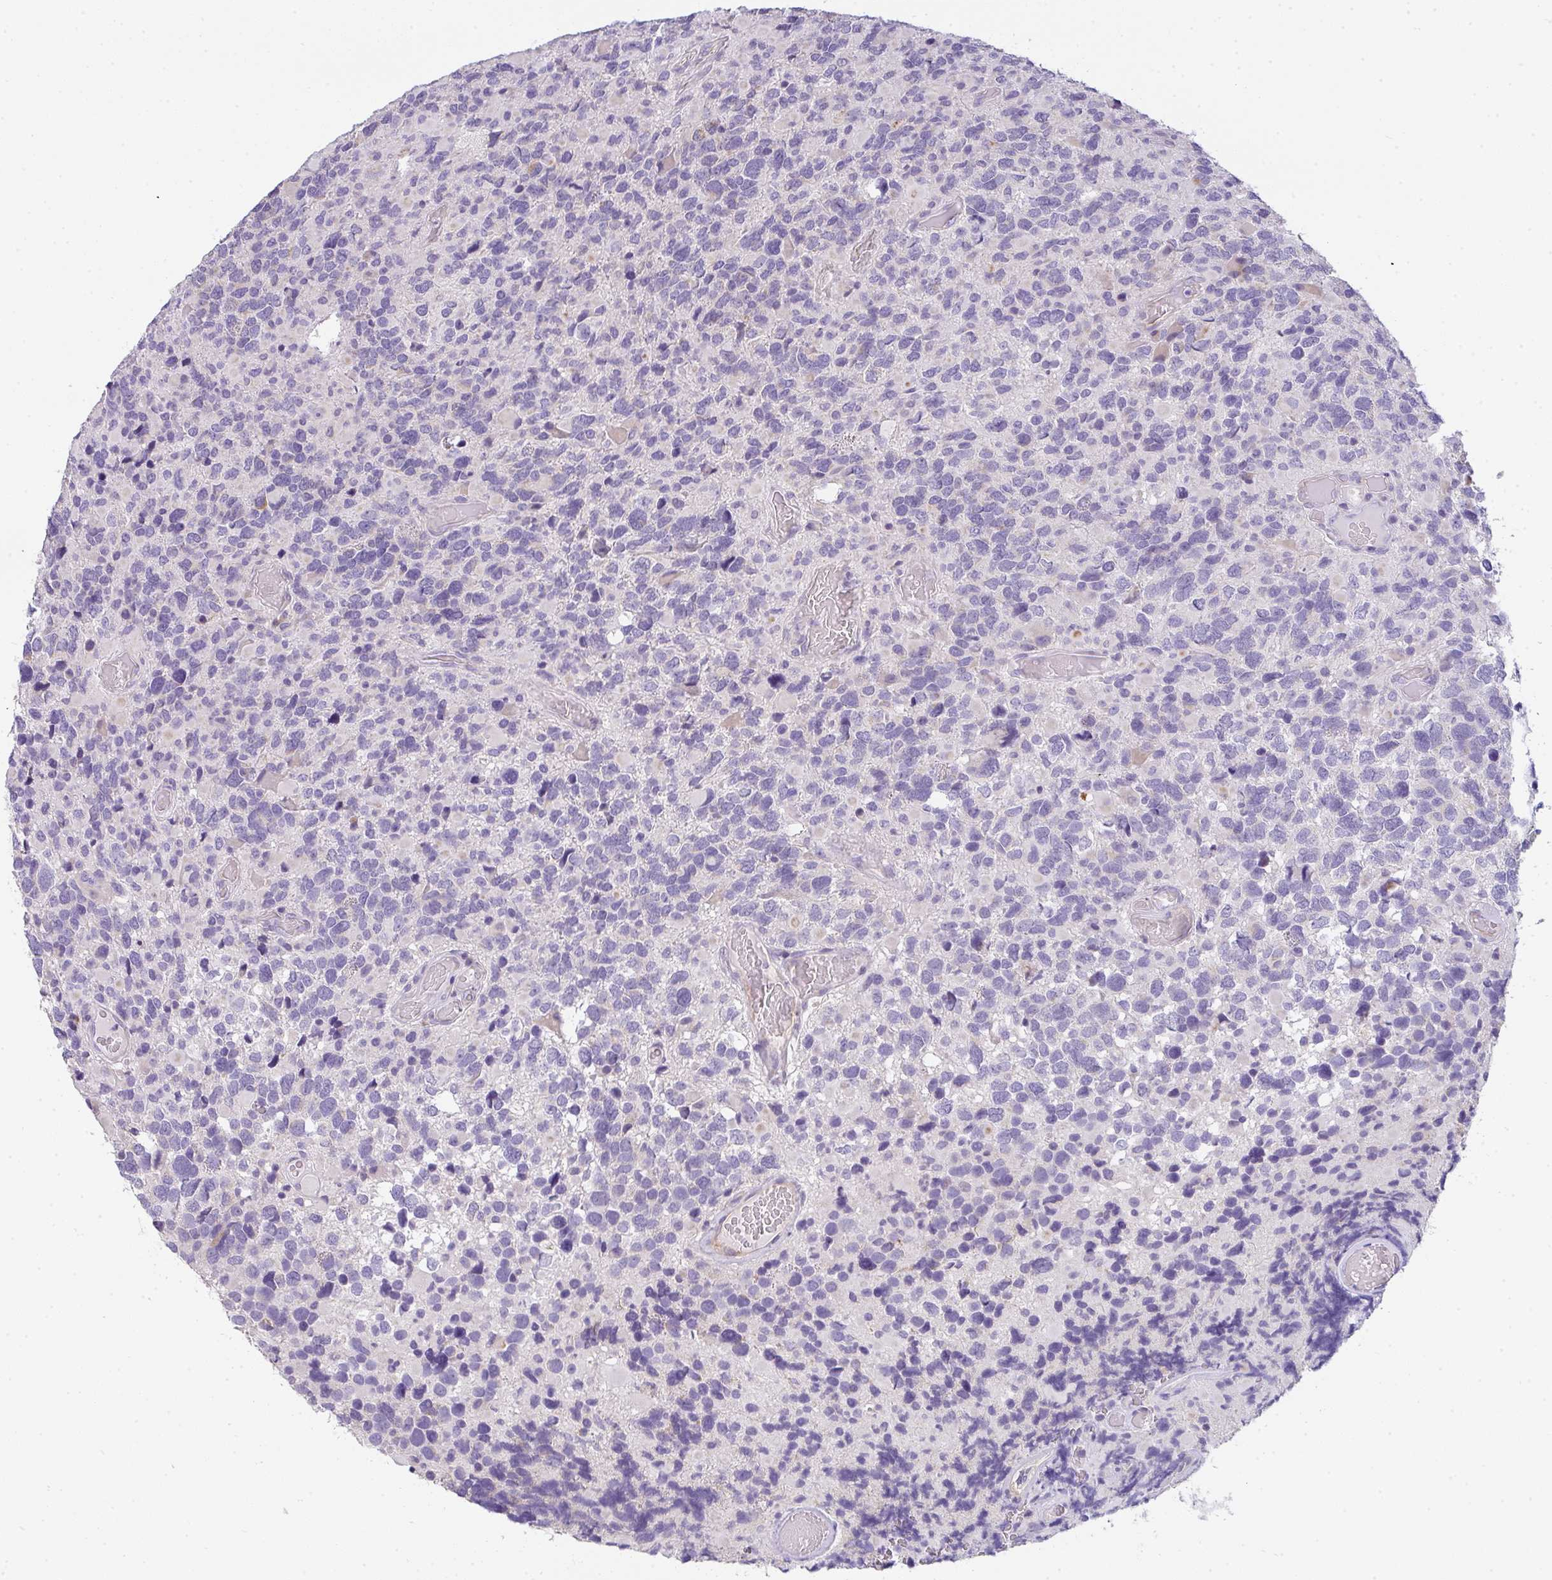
{"staining": {"intensity": "negative", "quantity": "none", "location": "none"}, "tissue": "glioma", "cell_type": "Tumor cells", "image_type": "cancer", "snomed": [{"axis": "morphology", "description": "Glioma, malignant, High grade"}, {"axis": "topography", "description": "Brain"}], "caption": "Tumor cells show no significant staining in malignant high-grade glioma.", "gene": "FILIP1", "patient": {"sex": "female", "age": 40}}